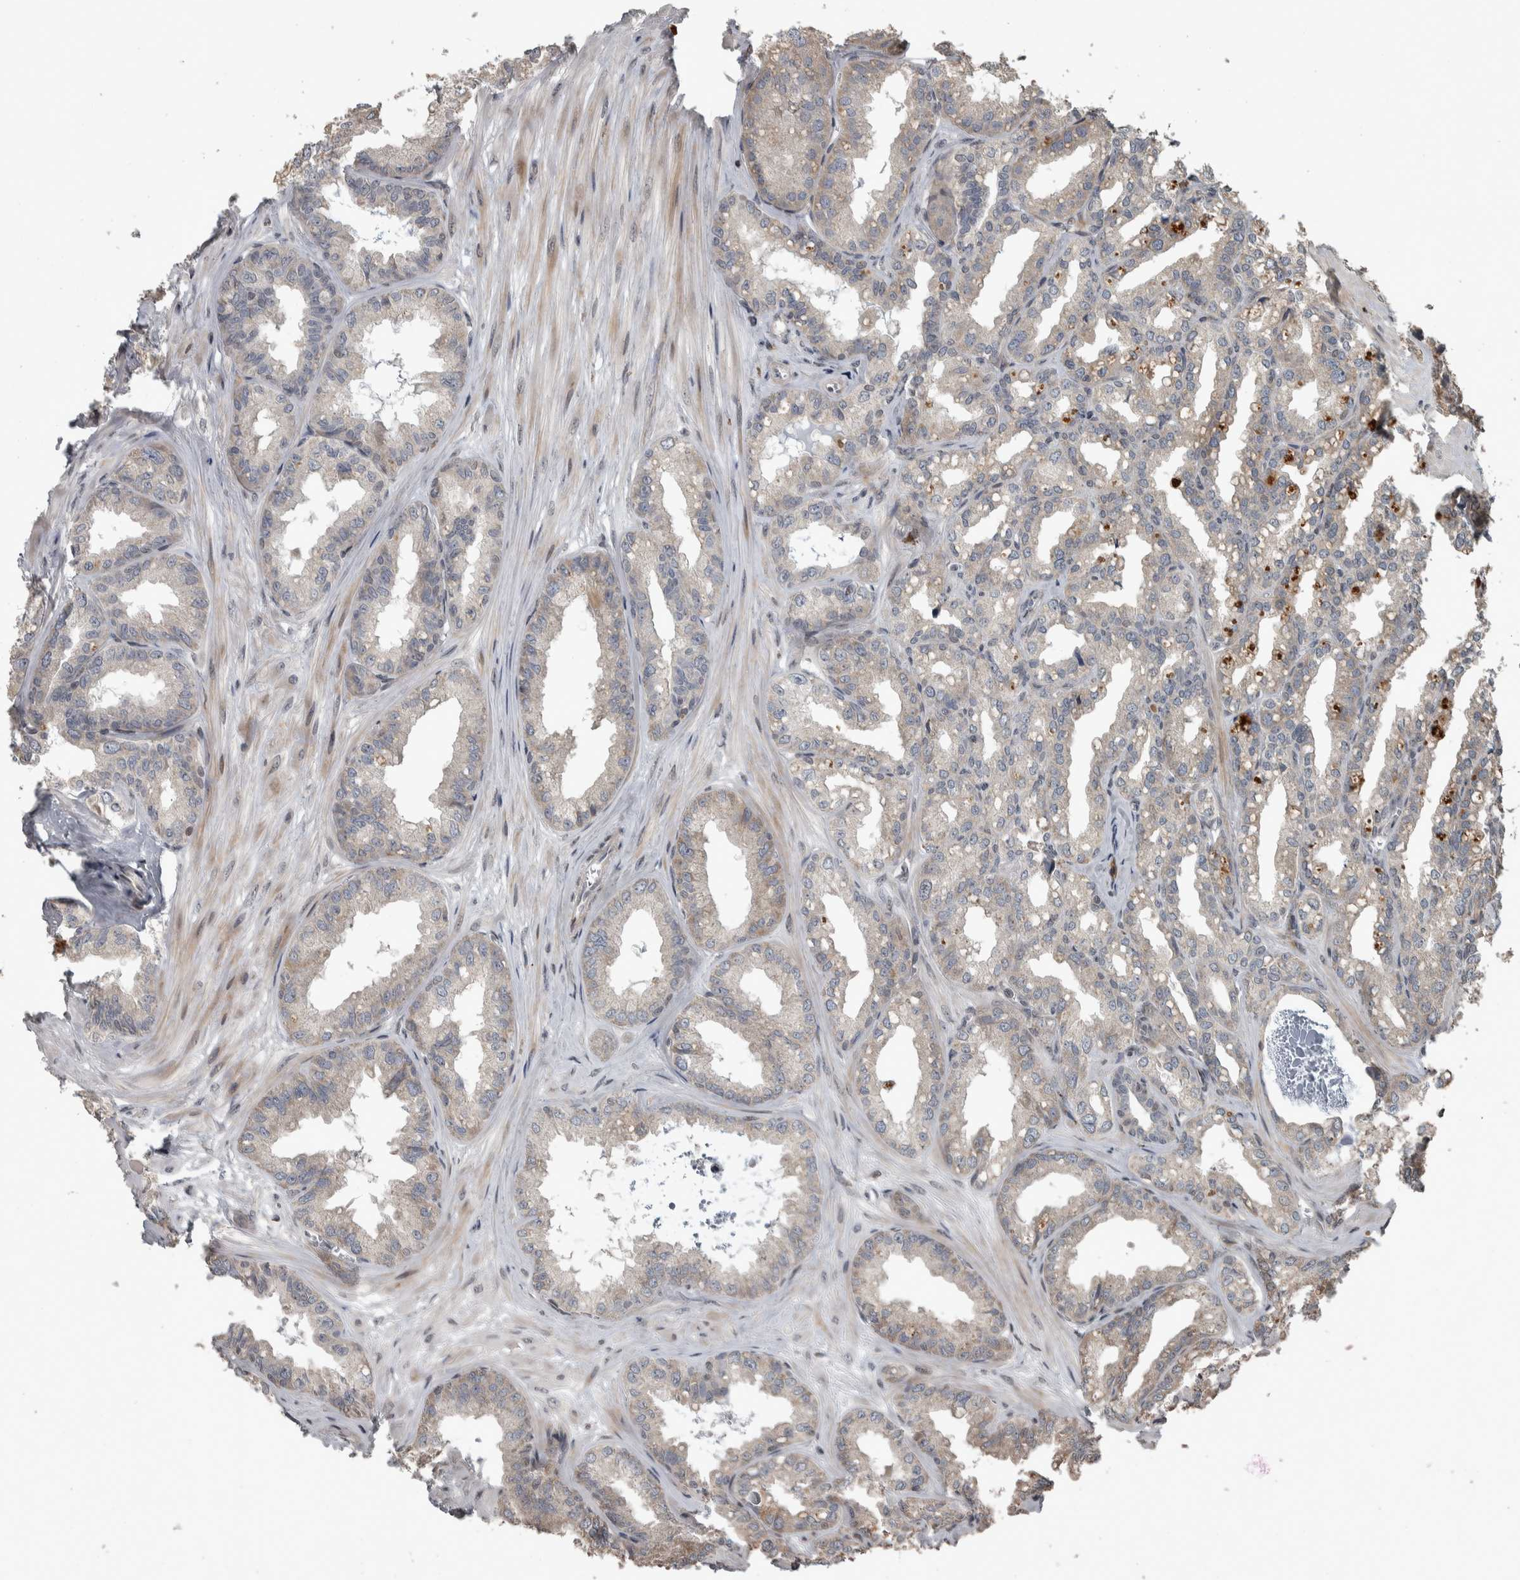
{"staining": {"intensity": "moderate", "quantity": "25%-75%", "location": "cytoplasmic/membranous"}, "tissue": "seminal vesicle", "cell_type": "Glandular cells", "image_type": "normal", "snomed": [{"axis": "morphology", "description": "Normal tissue, NOS"}, {"axis": "topography", "description": "Prostate"}, {"axis": "topography", "description": "Seminal veicle"}], "caption": "This photomicrograph reveals IHC staining of benign human seminal vesicle, with medium moderate cytoplasmic/membranous expression in approximately 25%-75% of glandular cells.", "gene": "ERAL1", "patient": {"sex": "male", "age": 51}}